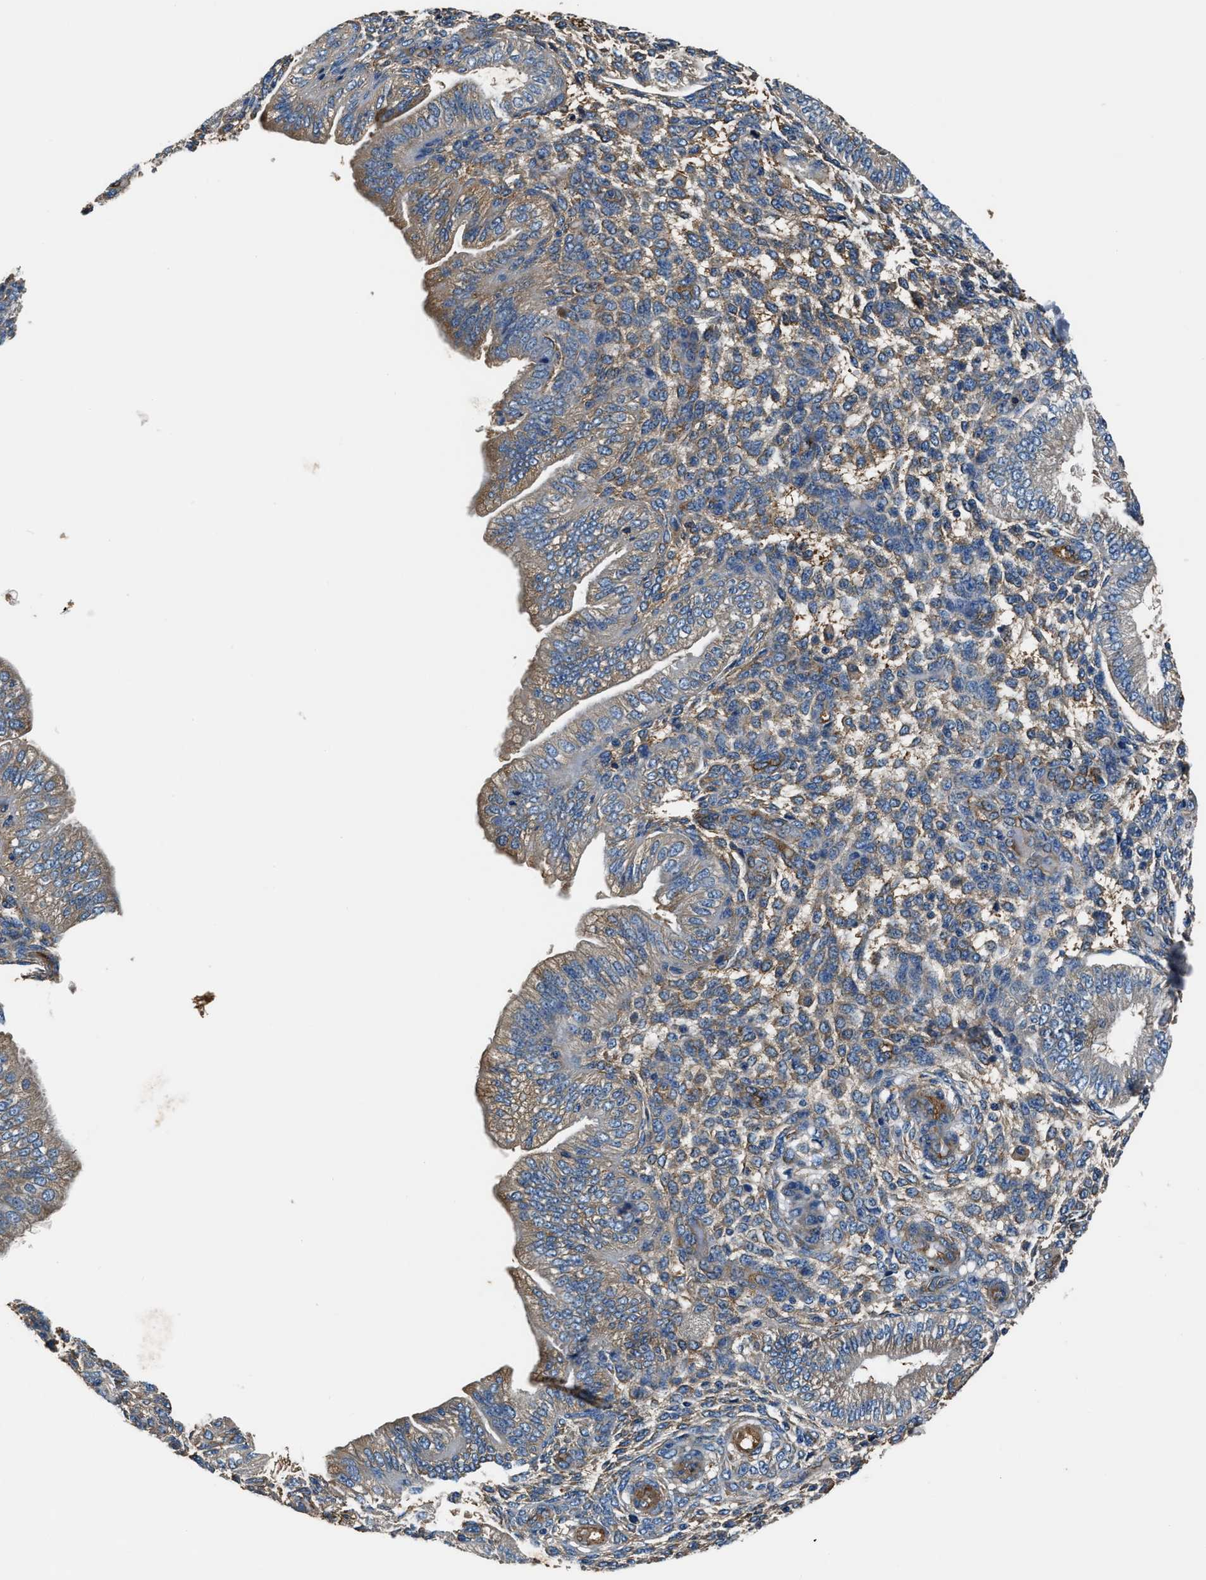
{"staining": {"intensity": "moderate", "quantity": "<25%", "location": "cytoplasmic/membranous"}, "tissue": "endometrium", "cell_type": "Cells in endometrial stroma", "image_type": "normal", "snomed": [{"axis": "morphology", "description": "Normal tissue, NOS"}, {"axis": "topography", "description": "Endometrium"}], "caption": "An immunohistochemistry (IHC) photomicrograph of benign tissue is shown. Protein staining in brown highlights moderate cytoplasmic/membranous positivity in endometrium within cells in endometrial stroma.", "gene": "EEA1", "patient": {"sex": "female", "age": 39}}